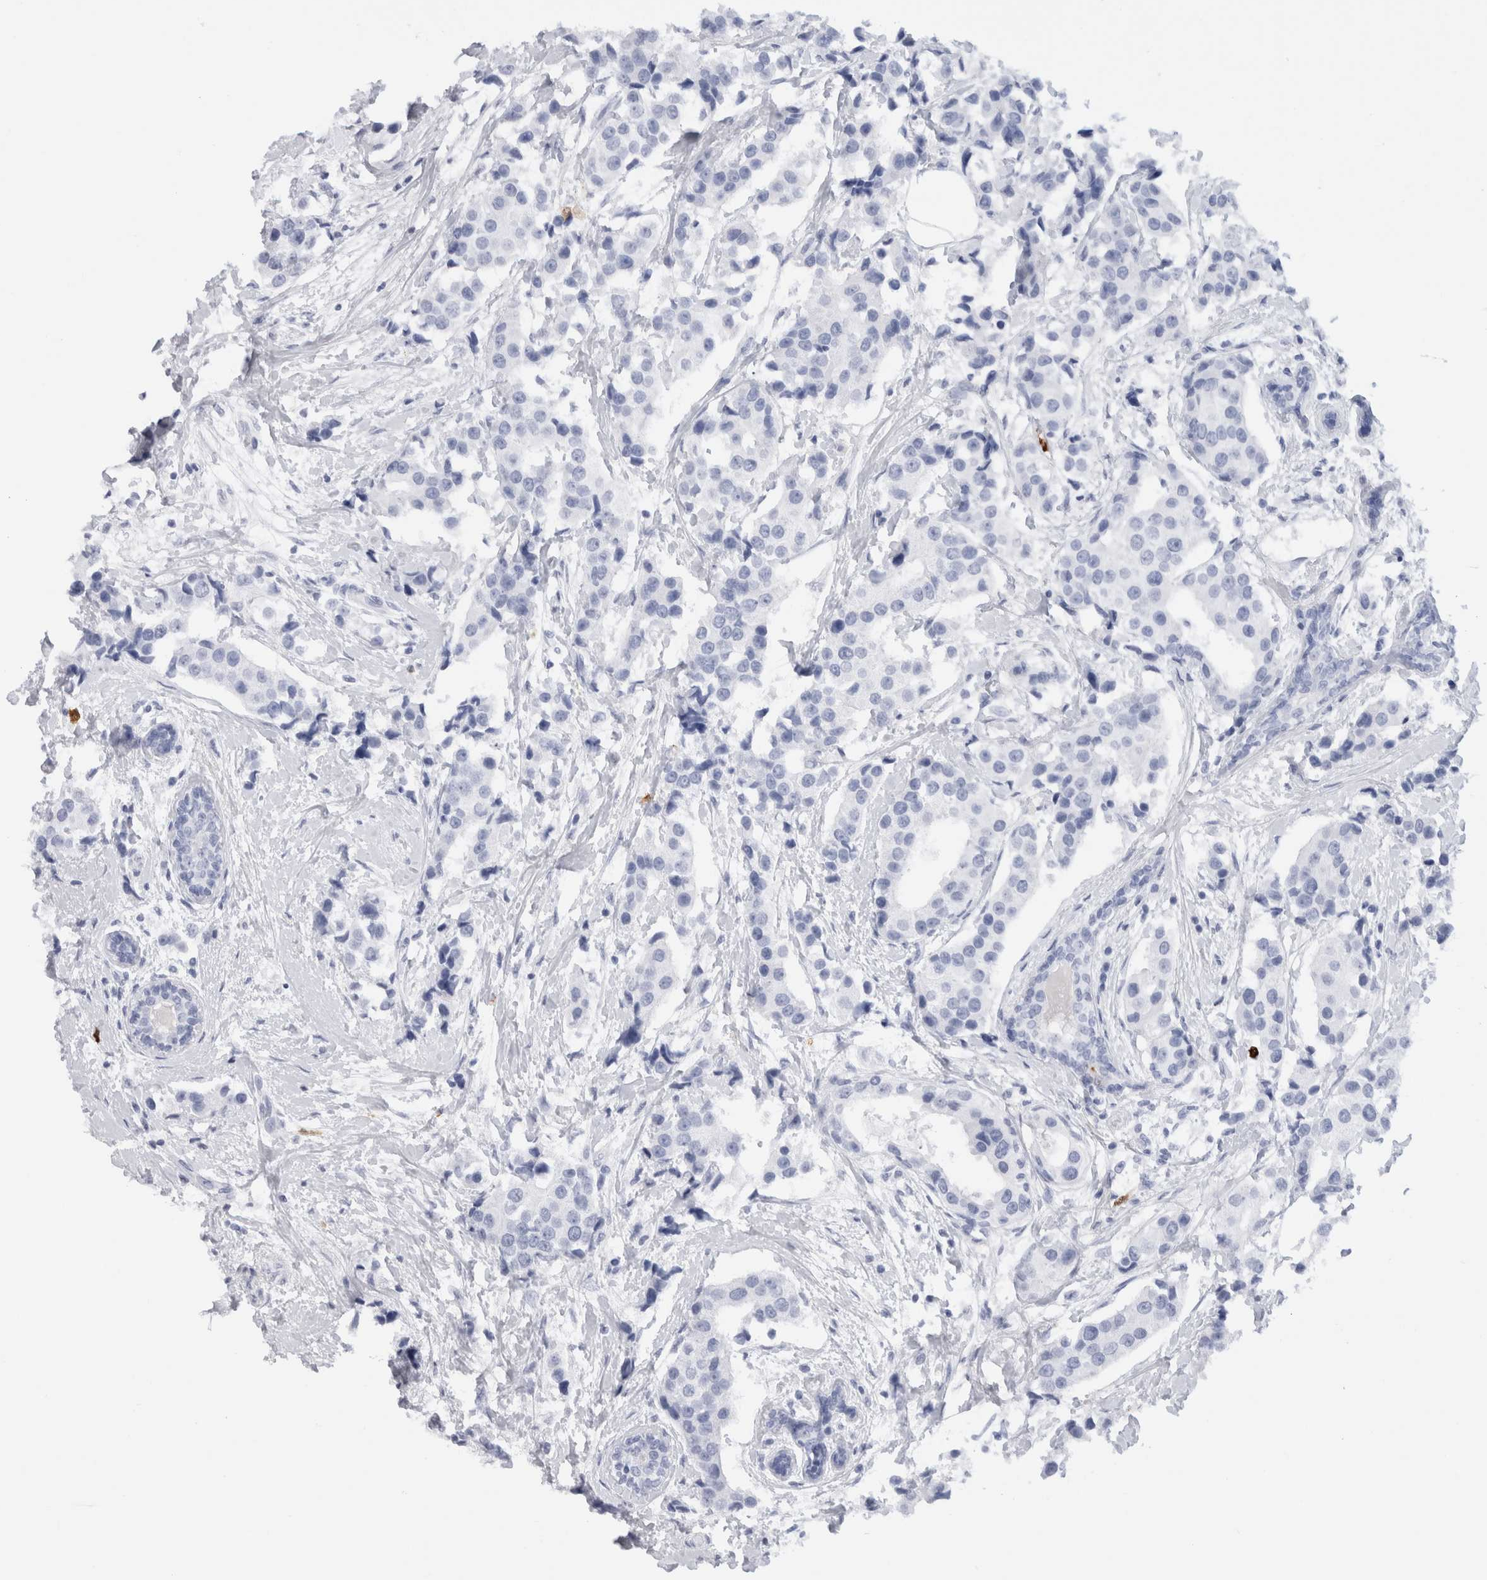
{"staining": {"intensity": "negative", "quantity": "none", "location": "none"}, "tissue": "breast cancer", "cell_type": "Tumor cells", "image_type": "cancer", "snomed": [{"axis": "morphology", "description": "Normal tissue, NOS"}, {"axis": "morphology", "description": "Duct carcinoma"}, {"axis": "topography", "description": "Breast"}], "caption": "Image shows no protein staining in tumor cells of breast cancer (invasive ductal carcinoma) tissue.", "gene": "S100A8", "patient": {"sex": "female", "age": 39}}